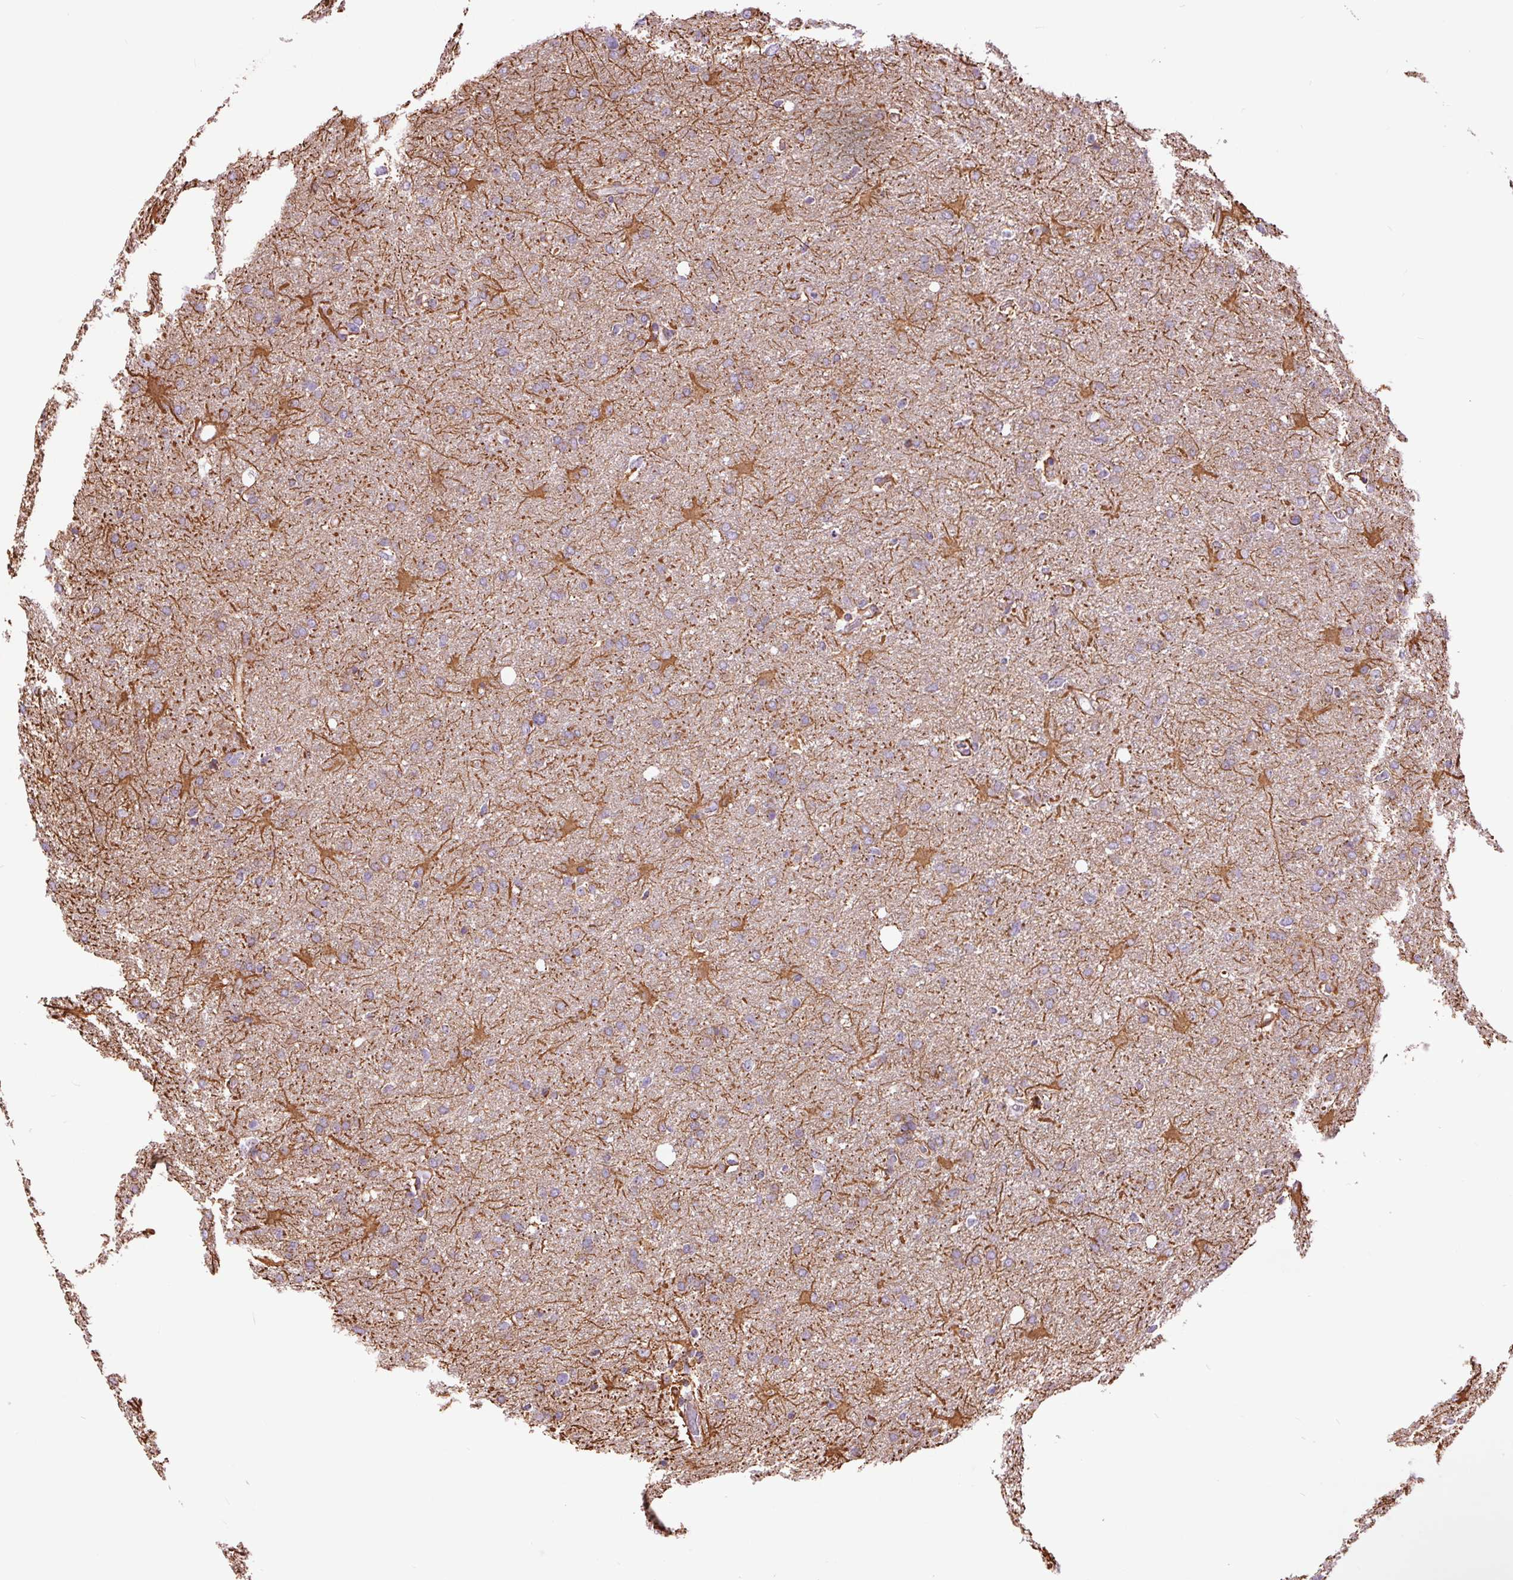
{"staining": {"intensity": "moderate", "quantity": "<25%", "location": "cytoplasmic/membranous"}, "tissue": "glioma", "cell_type": "Tumor cells", "image_type": "cancer", "snomed": [{"axis": "morphology", "description": "Glioma, malignant, High grade"}, {"axis": "topography", "description": "Brain"}], "caption": "A brown stain labels moderate cytoplasmic/membranous staining of a protein in glioma tumor cells.", "gene": "ATP5PB", "patient": {"sex": "male", "age": 53}}